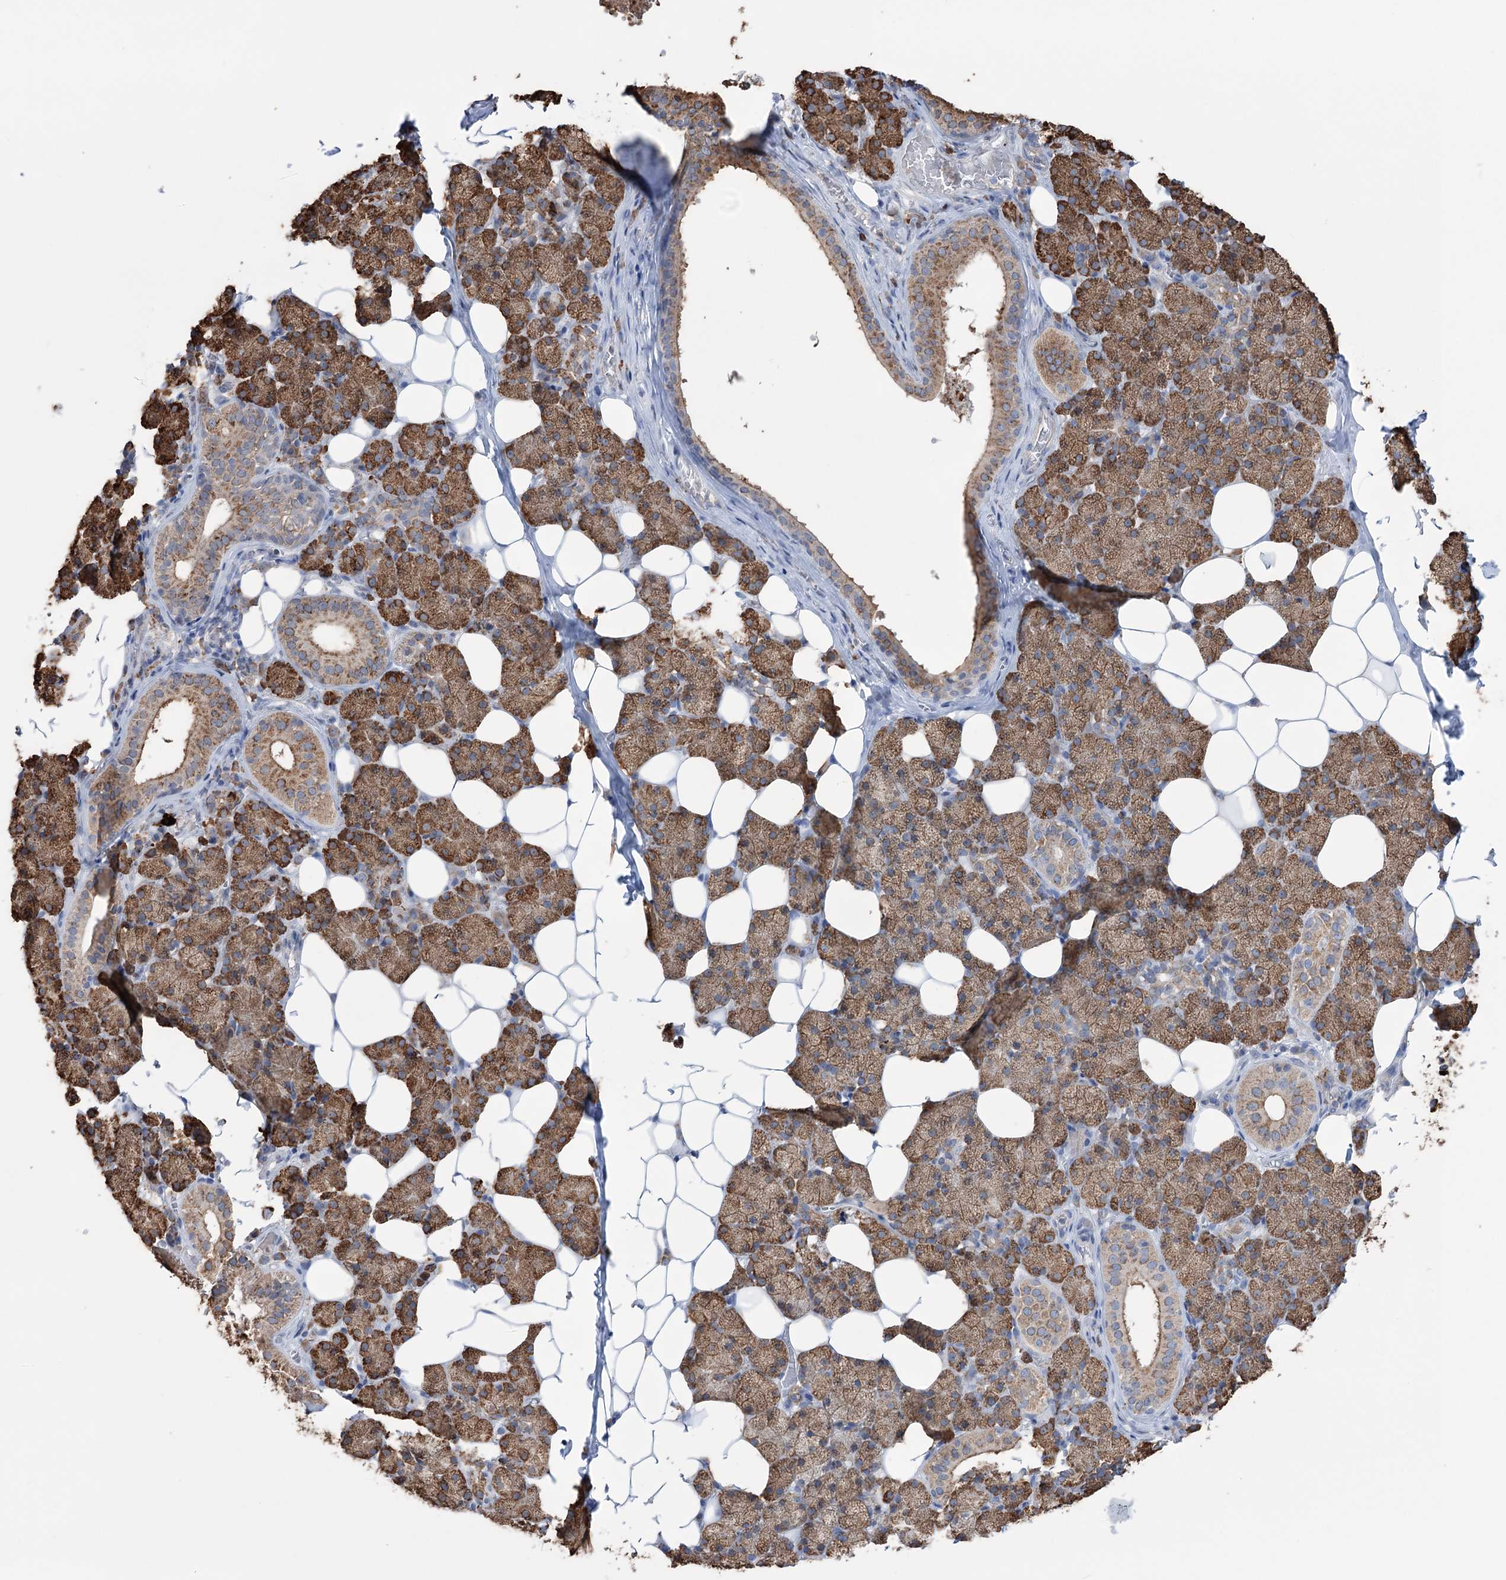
{"staining": {"intensity": "strong", "quantity": ">75%", "location": "cytoplasmic/membranous"}, "tissue": "salivary gland", "cell_type": "Glandular cells", "image_type": "normal", "snomed": [{"axis": "morphology", "description": "Normal tissue, NOS"}, {"axis": "topography", "description": "Salivary gland"}], "caption": "IHC (DAB) staining of normal salivary gland displays strong cytoplasmic/membranous protein expression in approximately >75% of glandular cells. Using DAB (brown) and hematoxylin (blue) stains, captured at high magnification using brightfield microscopy.", "gene": "TRIM71", "patient": {"sex": "female", "age": 33}}